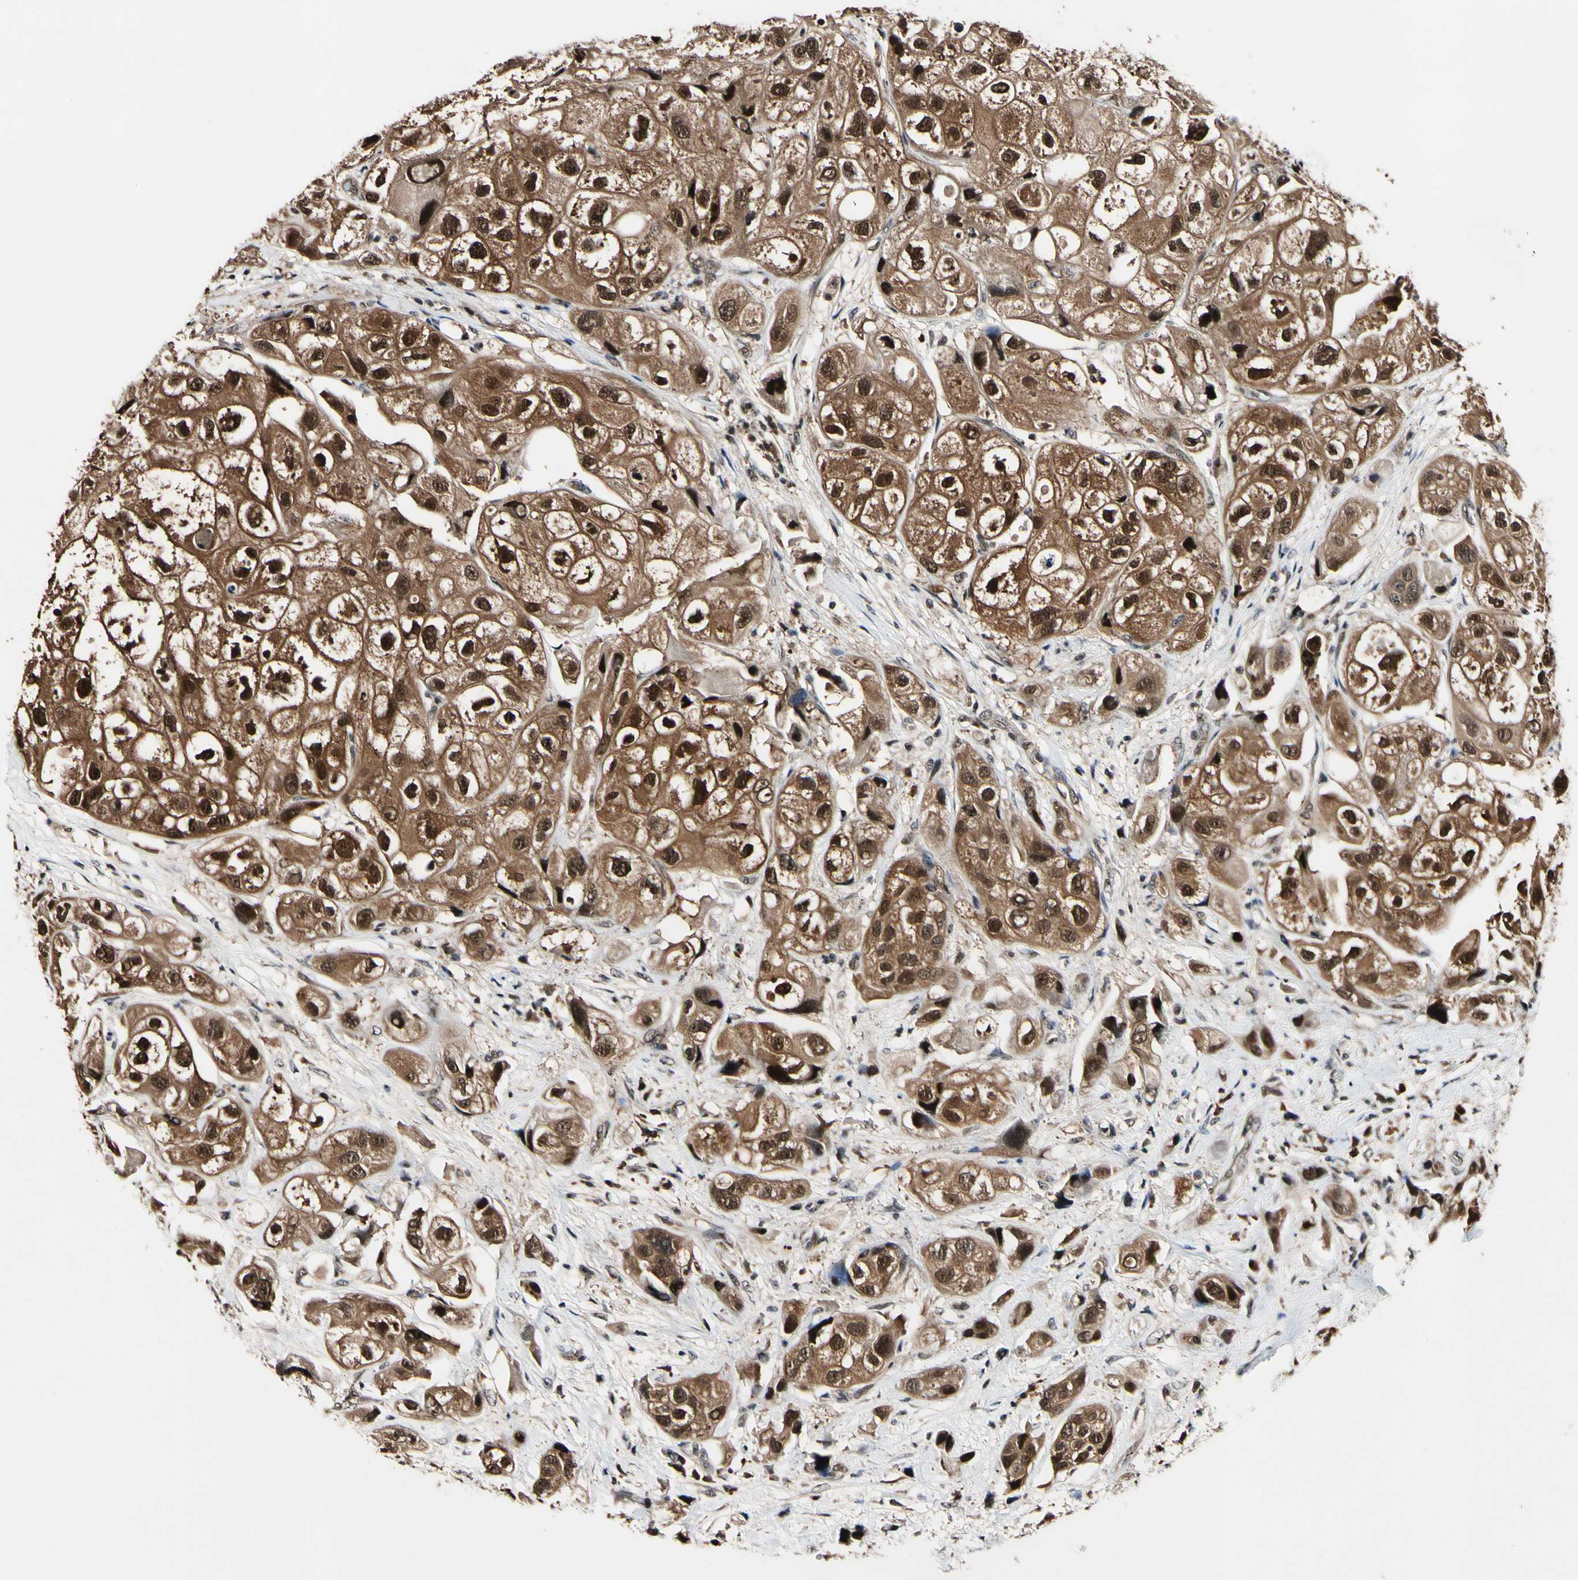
{"staining": {"intensity": "moderate", "quantity": ">75%", "location": "cytoplasmic/membranous,nuclear"}, "tissue": "urothelial cancer", "cell_type": "Tumor cells", "image_type": "cancer", "snomed": [{"axis": "morphology", "description": "Urothelial carcinoma, High grade"}, {"axis": "topography", "description": "Urinary bladder"}], "caption": "This micrograph exhibits immunohistochemistry staining of urothelial cancer, with medium moderate cytoplasmic/membranous and nuclear expression in approximately >75% of tumor cells.", "gene": "PSMD10", "patient": {"sex": "female", "age": 64}}